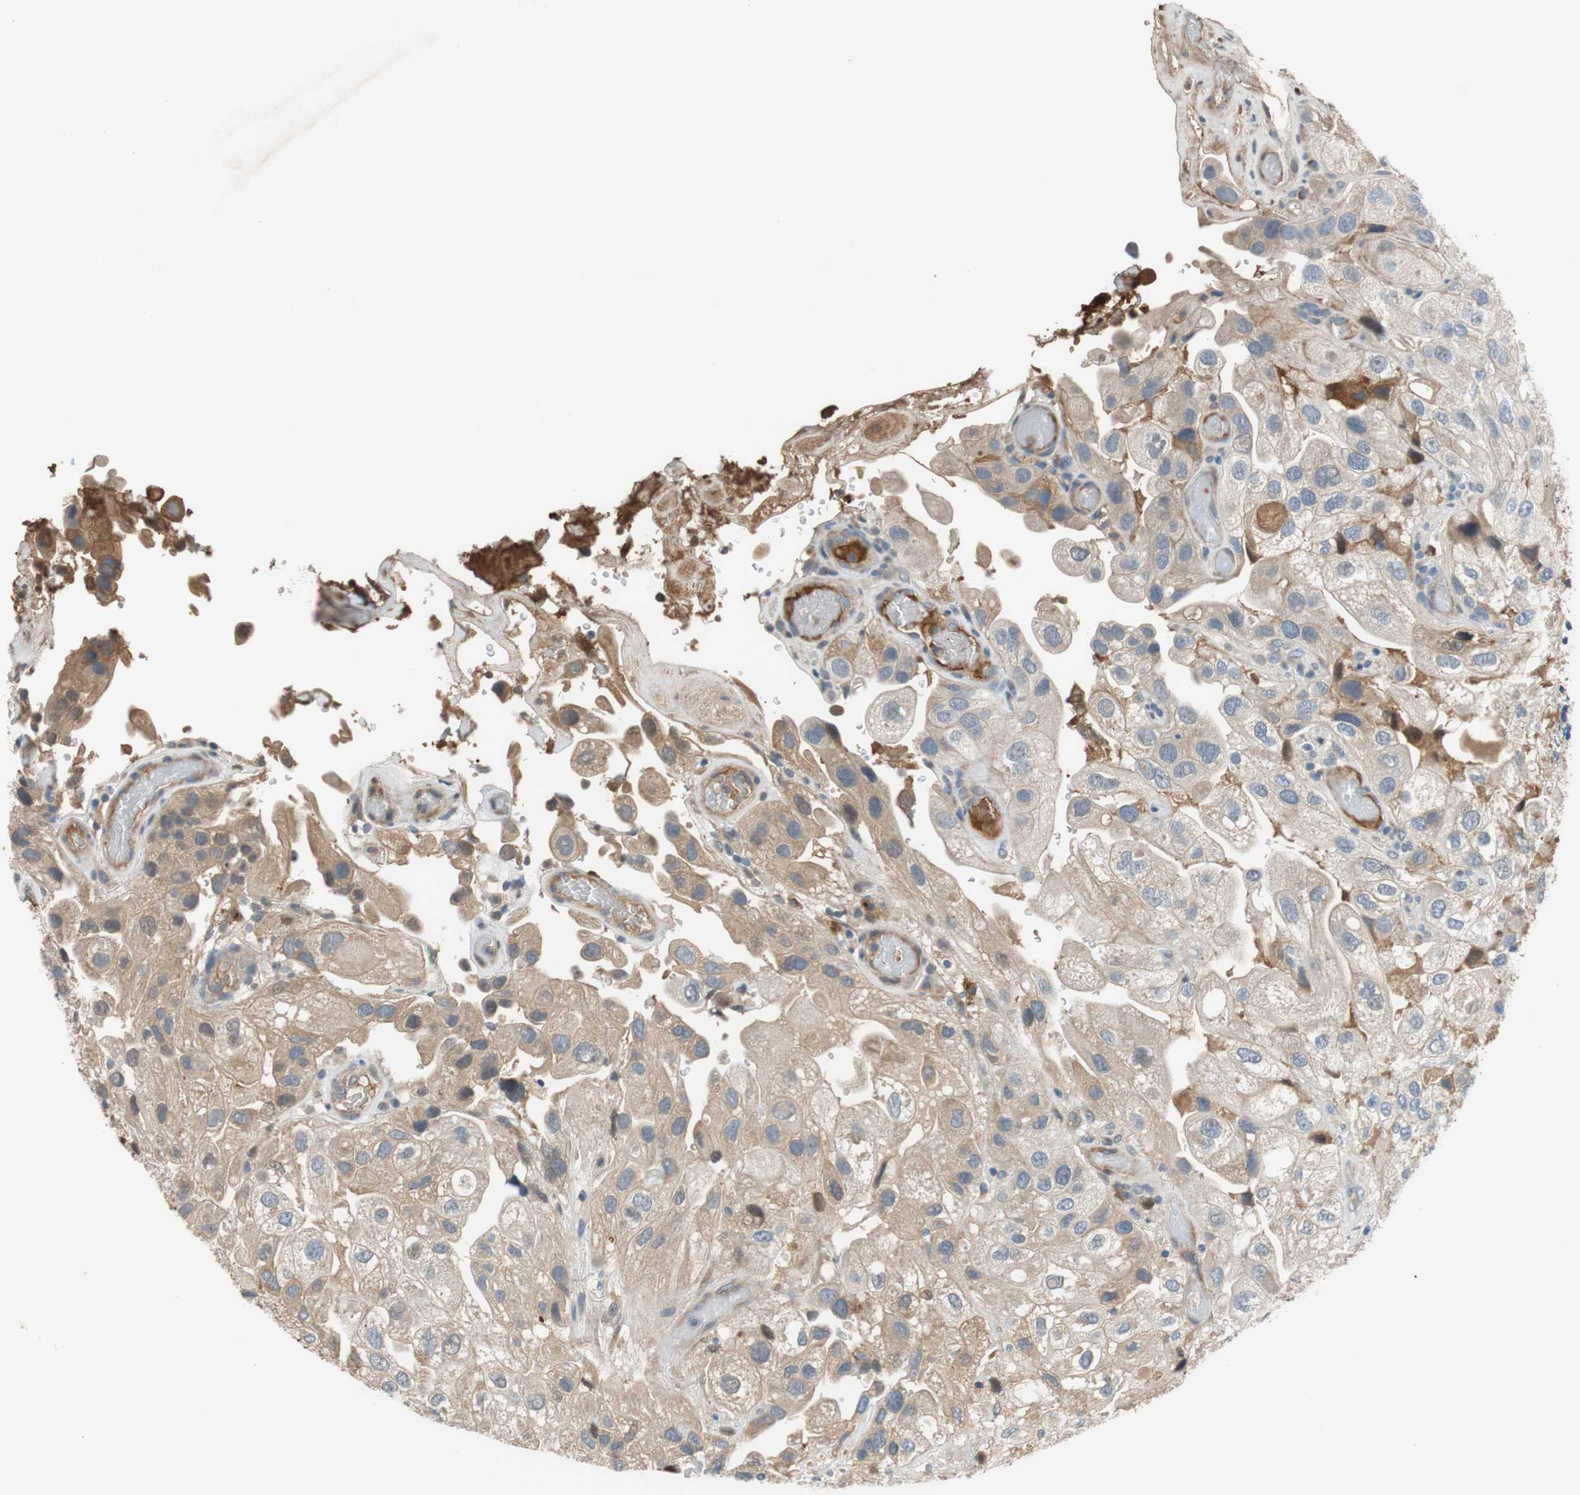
{"staining": {"intensity": "weak", "quantity": ">75%", "location": "cytoplasmic/membranous"}, "tissue": "urothelial cancer", "cell_type": "Tumor cells", "image_type": "cancer", "snomed": [{"axis": "morphology", "description": "Urothelial carcinoma, High grade"}, {"axis": "topography", "description": "Urinary bladder"}], "caption": "Immunohistochemistry (IHC) (DAB (3,3'-diaminobenzidine)) staining of urothelial cancer exhibits weak cytoplasmic/membranous protein staining in approximately >75% of tumor cells. (Brightfield microscopy of DAB IHC at high magnification).", "gene": "C4A", "patient": {"sex": "female", "age": 64}}